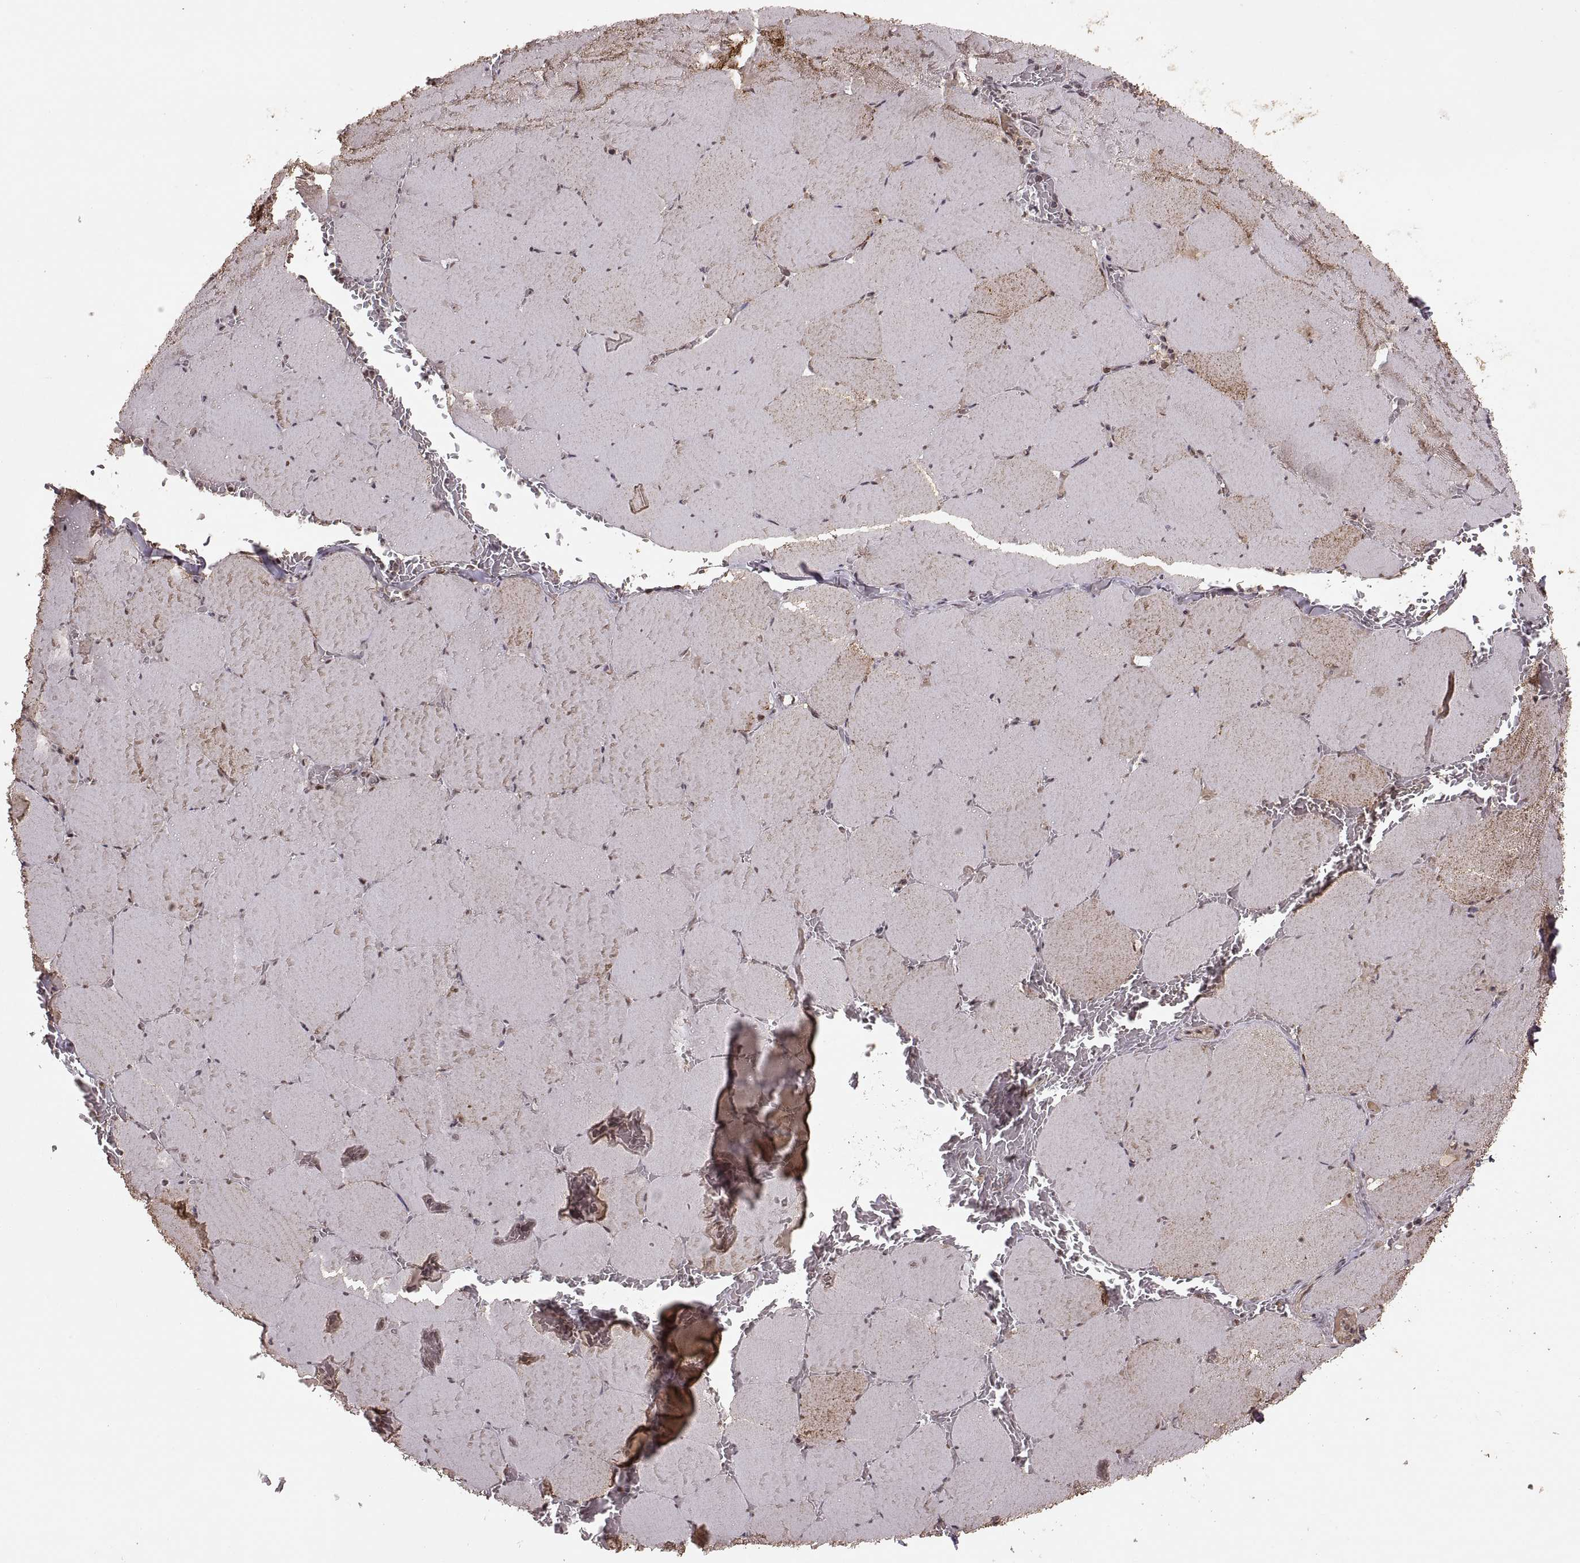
{"staining": {"intensity": "moderate", "quantity": "25%-75%", "location": "cytoplasmic/membranous"}, "tissue": "skeletal muscle", "cell_type": "Myocytes", "image_type": "normal", "snomed": [{"axis": "morphology", "description": "Normal tissue, NOS"}, {"axis": "morphology", "description": "Malignant melanoma, Metastatic site"}, {"axis": "topography", "description": "Skeletal muscle"}], "caption": "Immunohistochemical staining of benign skeletal muscle exhibits 25%-75% levels of moderate cytoplasmic/membranous protein positivity in approximately 25%-75% of myocytes. (DAB (3,3'-diaminobenzidine) = brown stain, brightfield microscopy at high magnification).", "gene": "RFT1", "patient": {"sex": "male", "age": 50}}